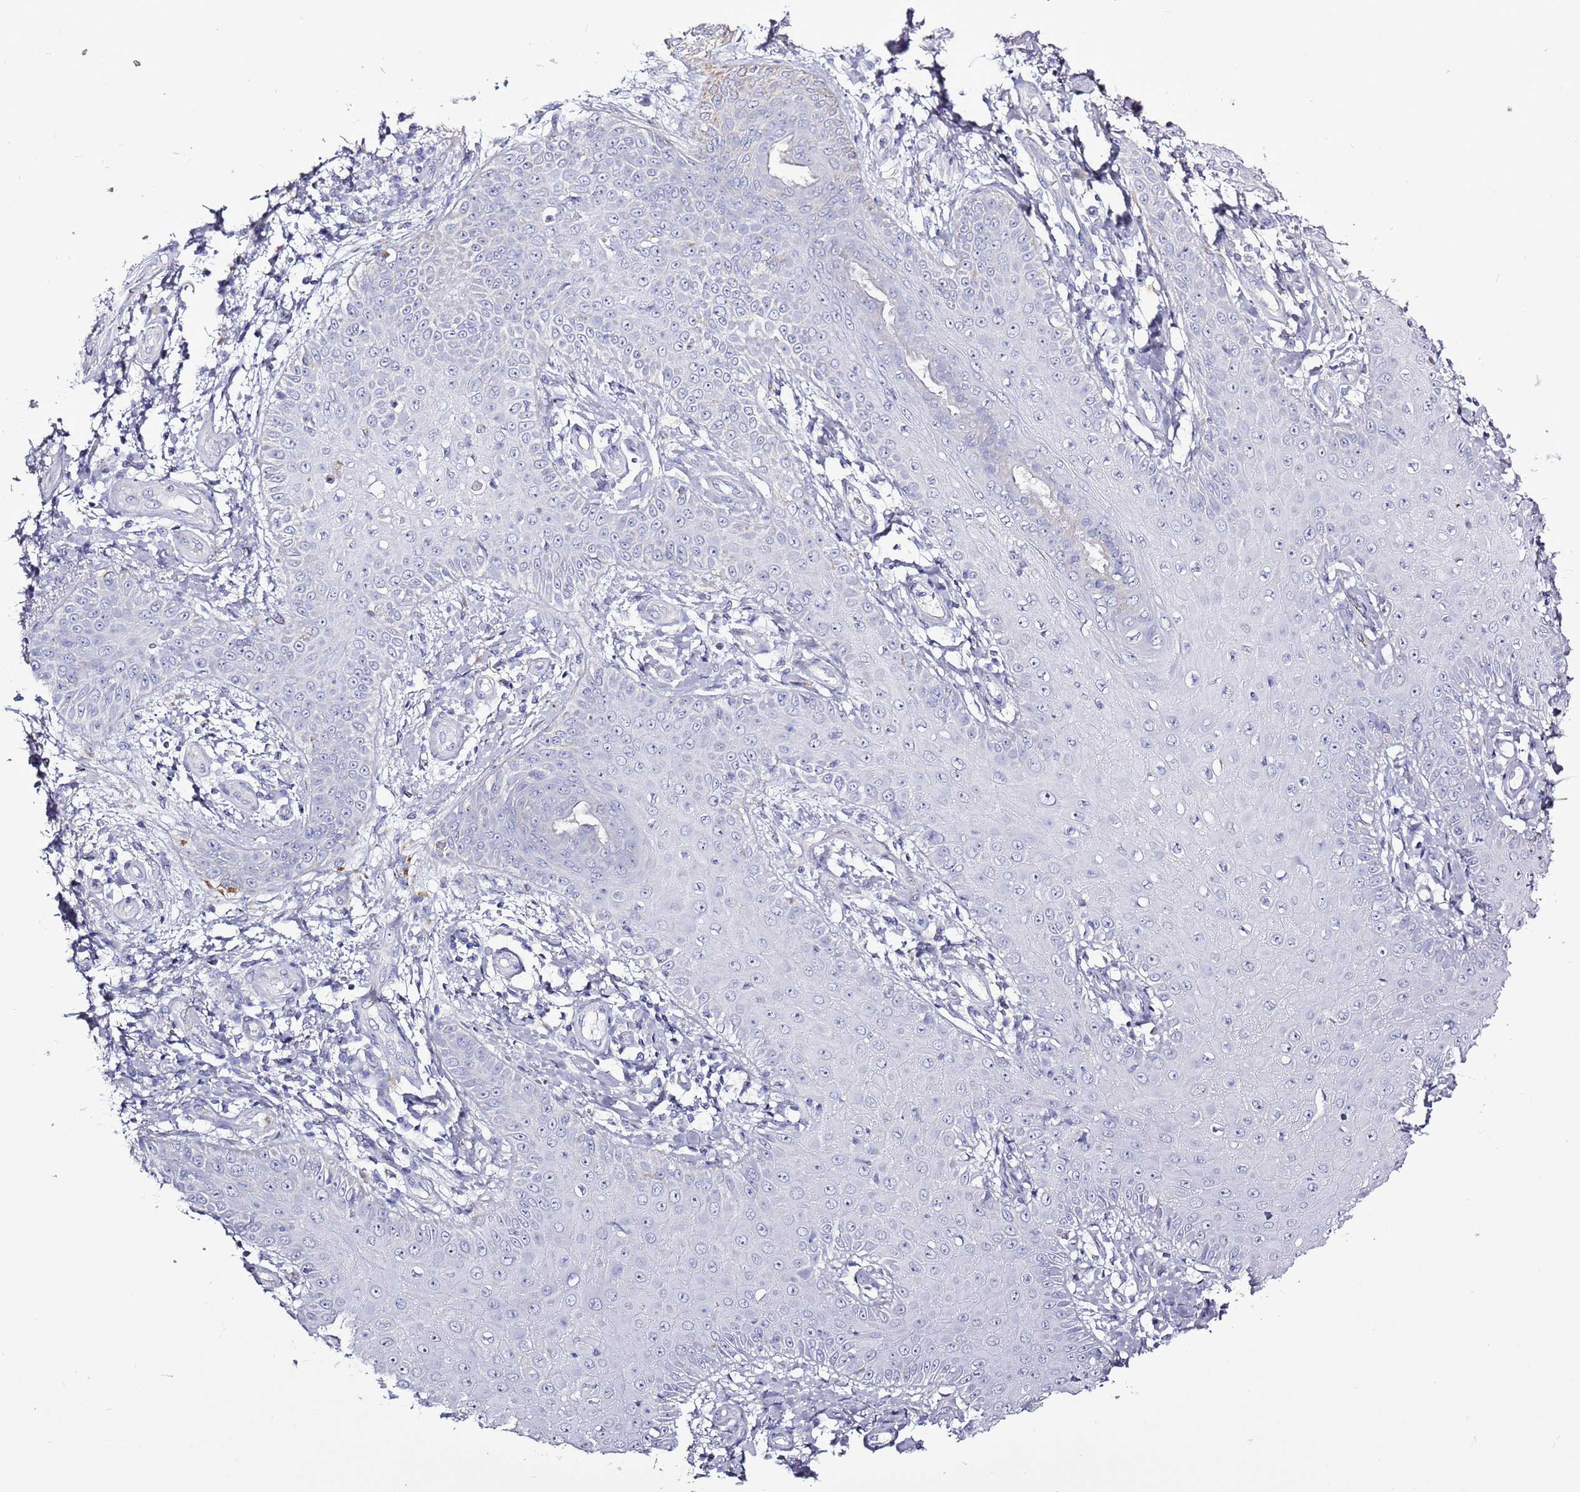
{"staining": {"intensity": "negative", "quantity": "none", "location": "none"}, "tissue": "skin cancer", "cell_type": "Tumor cells", "image_type": "cancer", "snomed": [{"axis": "morphology", "description": "Squamous cell carcinoma, NOS"}, {"axis": "topography", "description": "Skin"}], "caption": "A photomicrograph of skin squamous cell carcinoma stained for a protein shows no brown staining in tumor cells. (IHC, brightfield microscopy, high magnification).", "gene": "SLC23A1", "patient": {"sex": "male", "age": 70}}